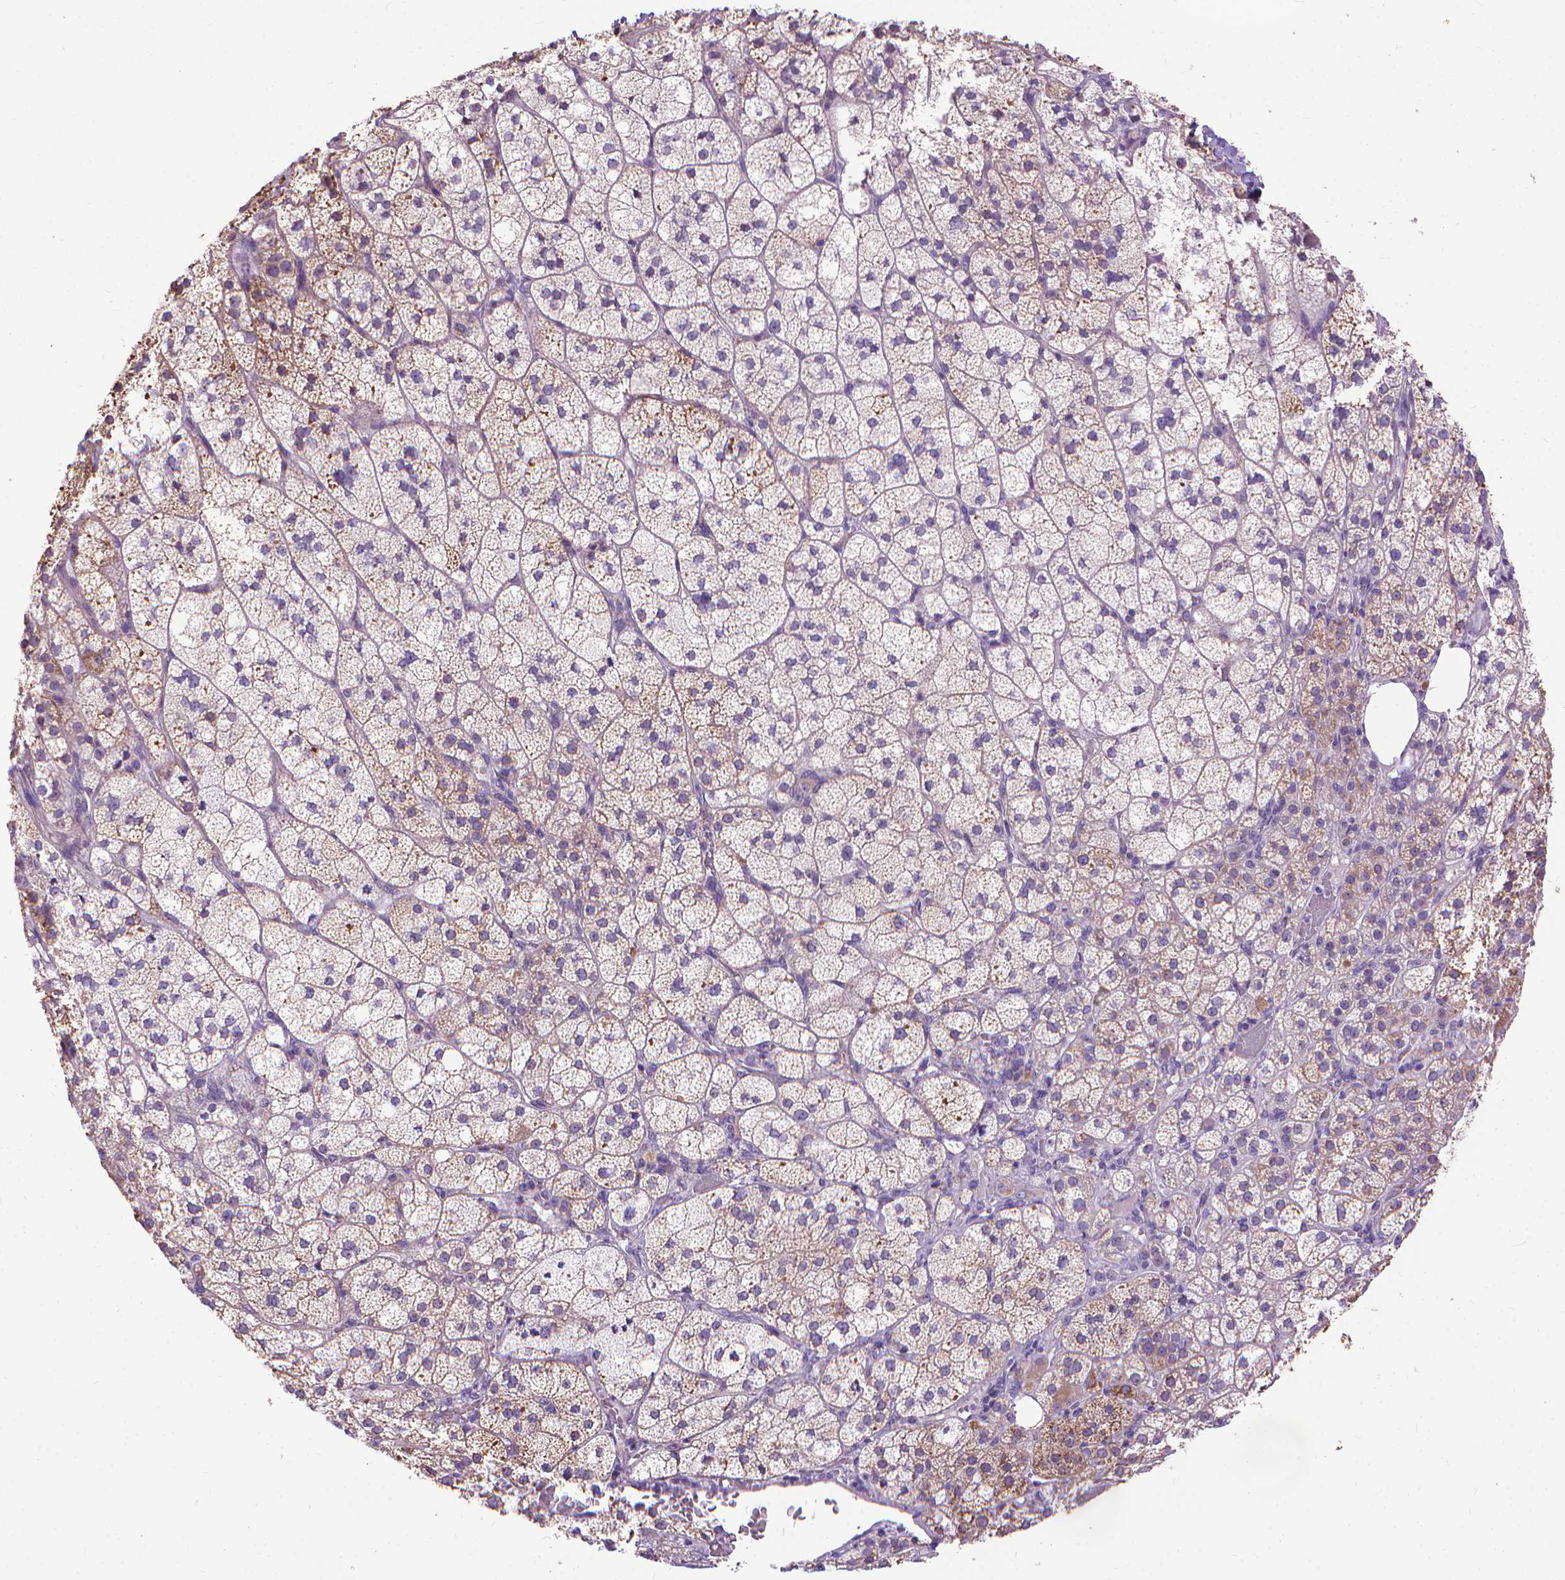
{"staining": {"intensity": "moderate", "quantity": "25%-75%", "location": "cytoplasmic/membranous"}, "tissue": "adrenal gland", "cell_type": "Glandular cells", "image_type": "normal", "snomed": [{"axis": "morphology", "description": "Normal tissue, NOS"}, {"axis": "topography", "description": "Adrenal gland"}], "caption": "High-magnification brightfield microscopy of unremarkable adrenal gland stained with DAB (brown) and counterstained with hematoxylin (blue). glandular cells exhibit moderate cytoplasmic/membranous positivity is seen in about25%-75% of cells. The protein is shown in brown color, while the nuclei are stained blue.", "gene": "SYN1", "patient": {"sex": "female", "age": 60}}